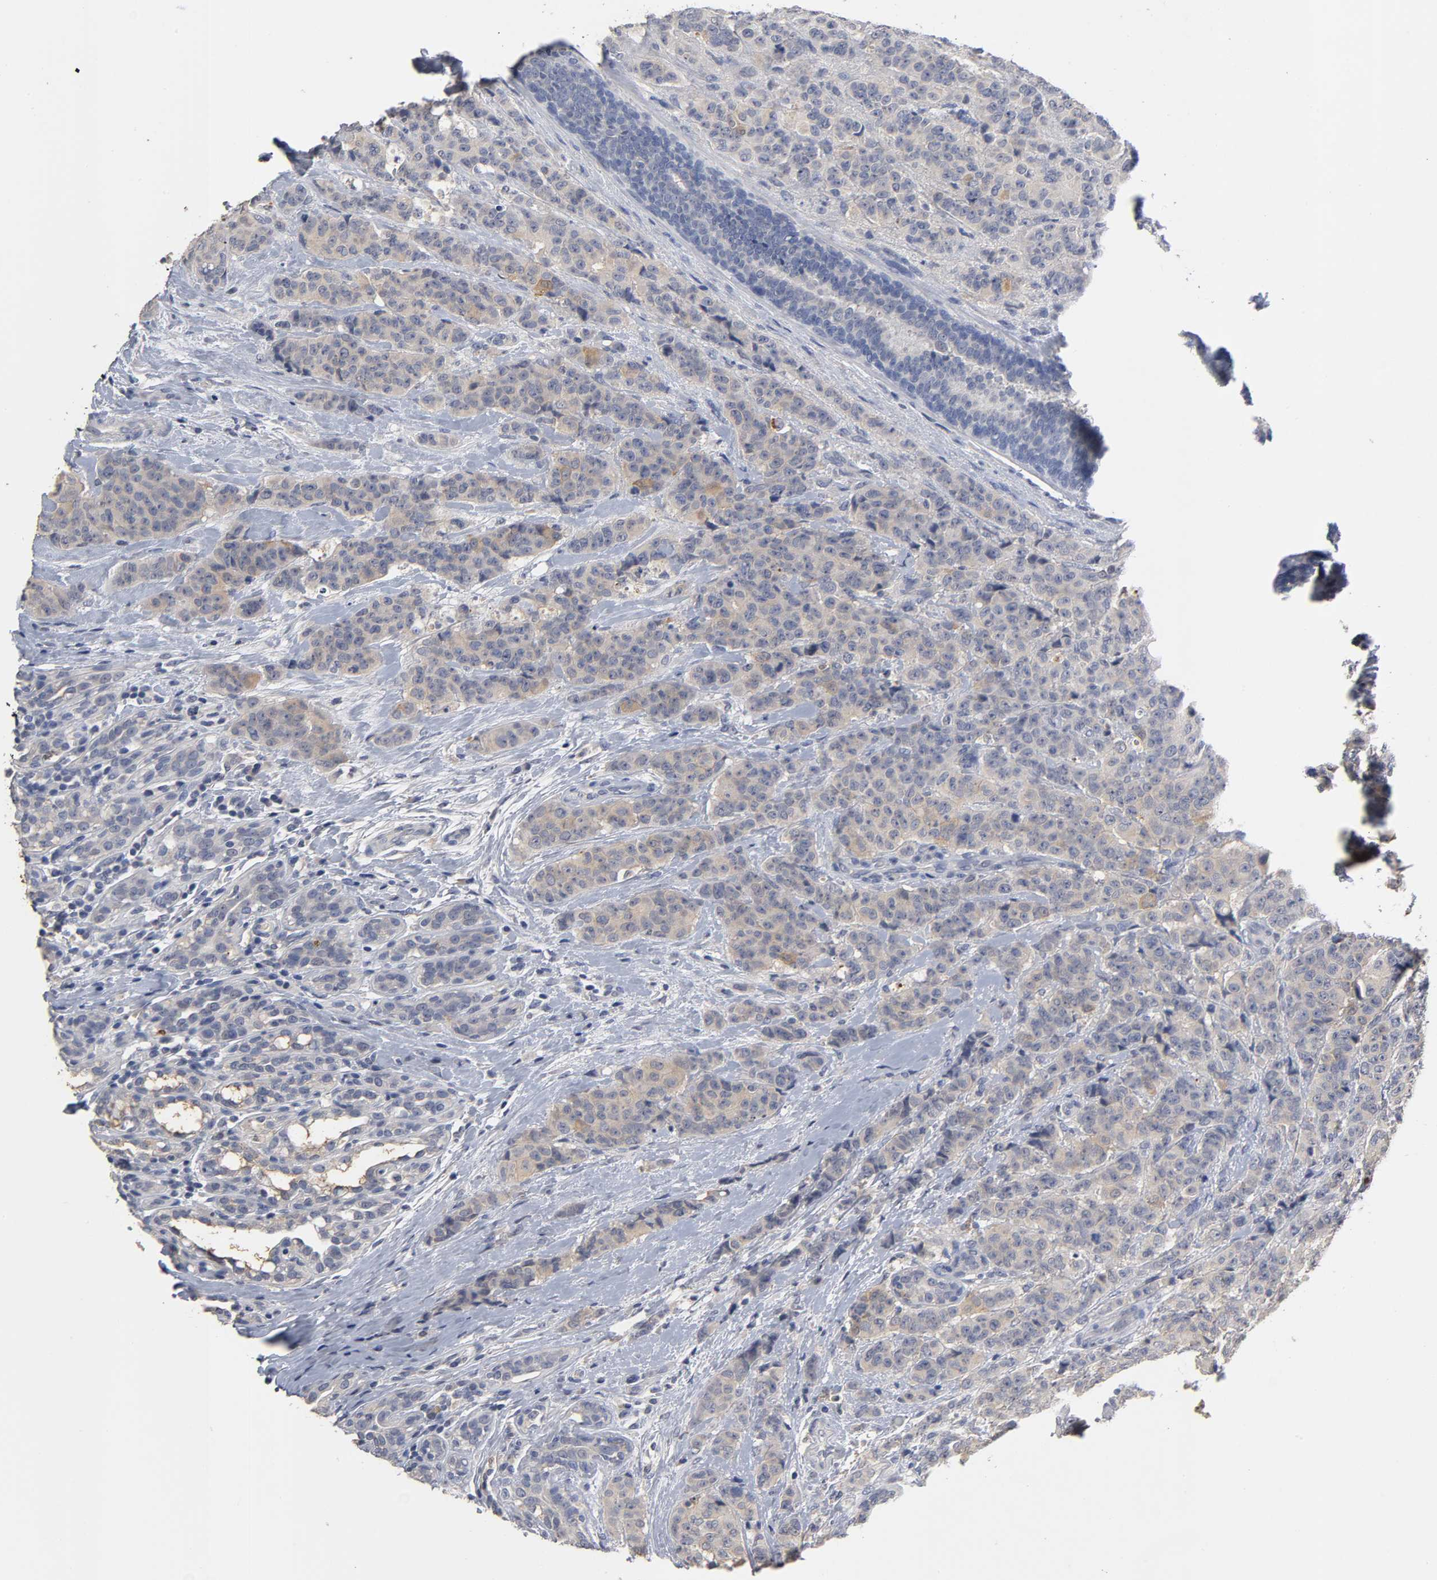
{"staining": {"intensity": "weak", "quantity": ">75%", "location": "cytoplasmic/membranous"}, "tissue": "breast cancer", "cell_type": "Tumor cells", "image_type": "cancer", "snomed": [{"axis": "morphology", "description": "Duct carcinoma"}, {"axis": "topography", "description": "Breast"}], "caption": "Brown immunohistochemical staining in human intraductal carcinoma (breast) demonstrates weak cytoplasmic/membranous expression in about >75% of tumor cells. (Brightfield microscopy of DAB IHC at high magnification).", "gene": "OVOL1", "patient": {"sex": "female", "age": 40}}